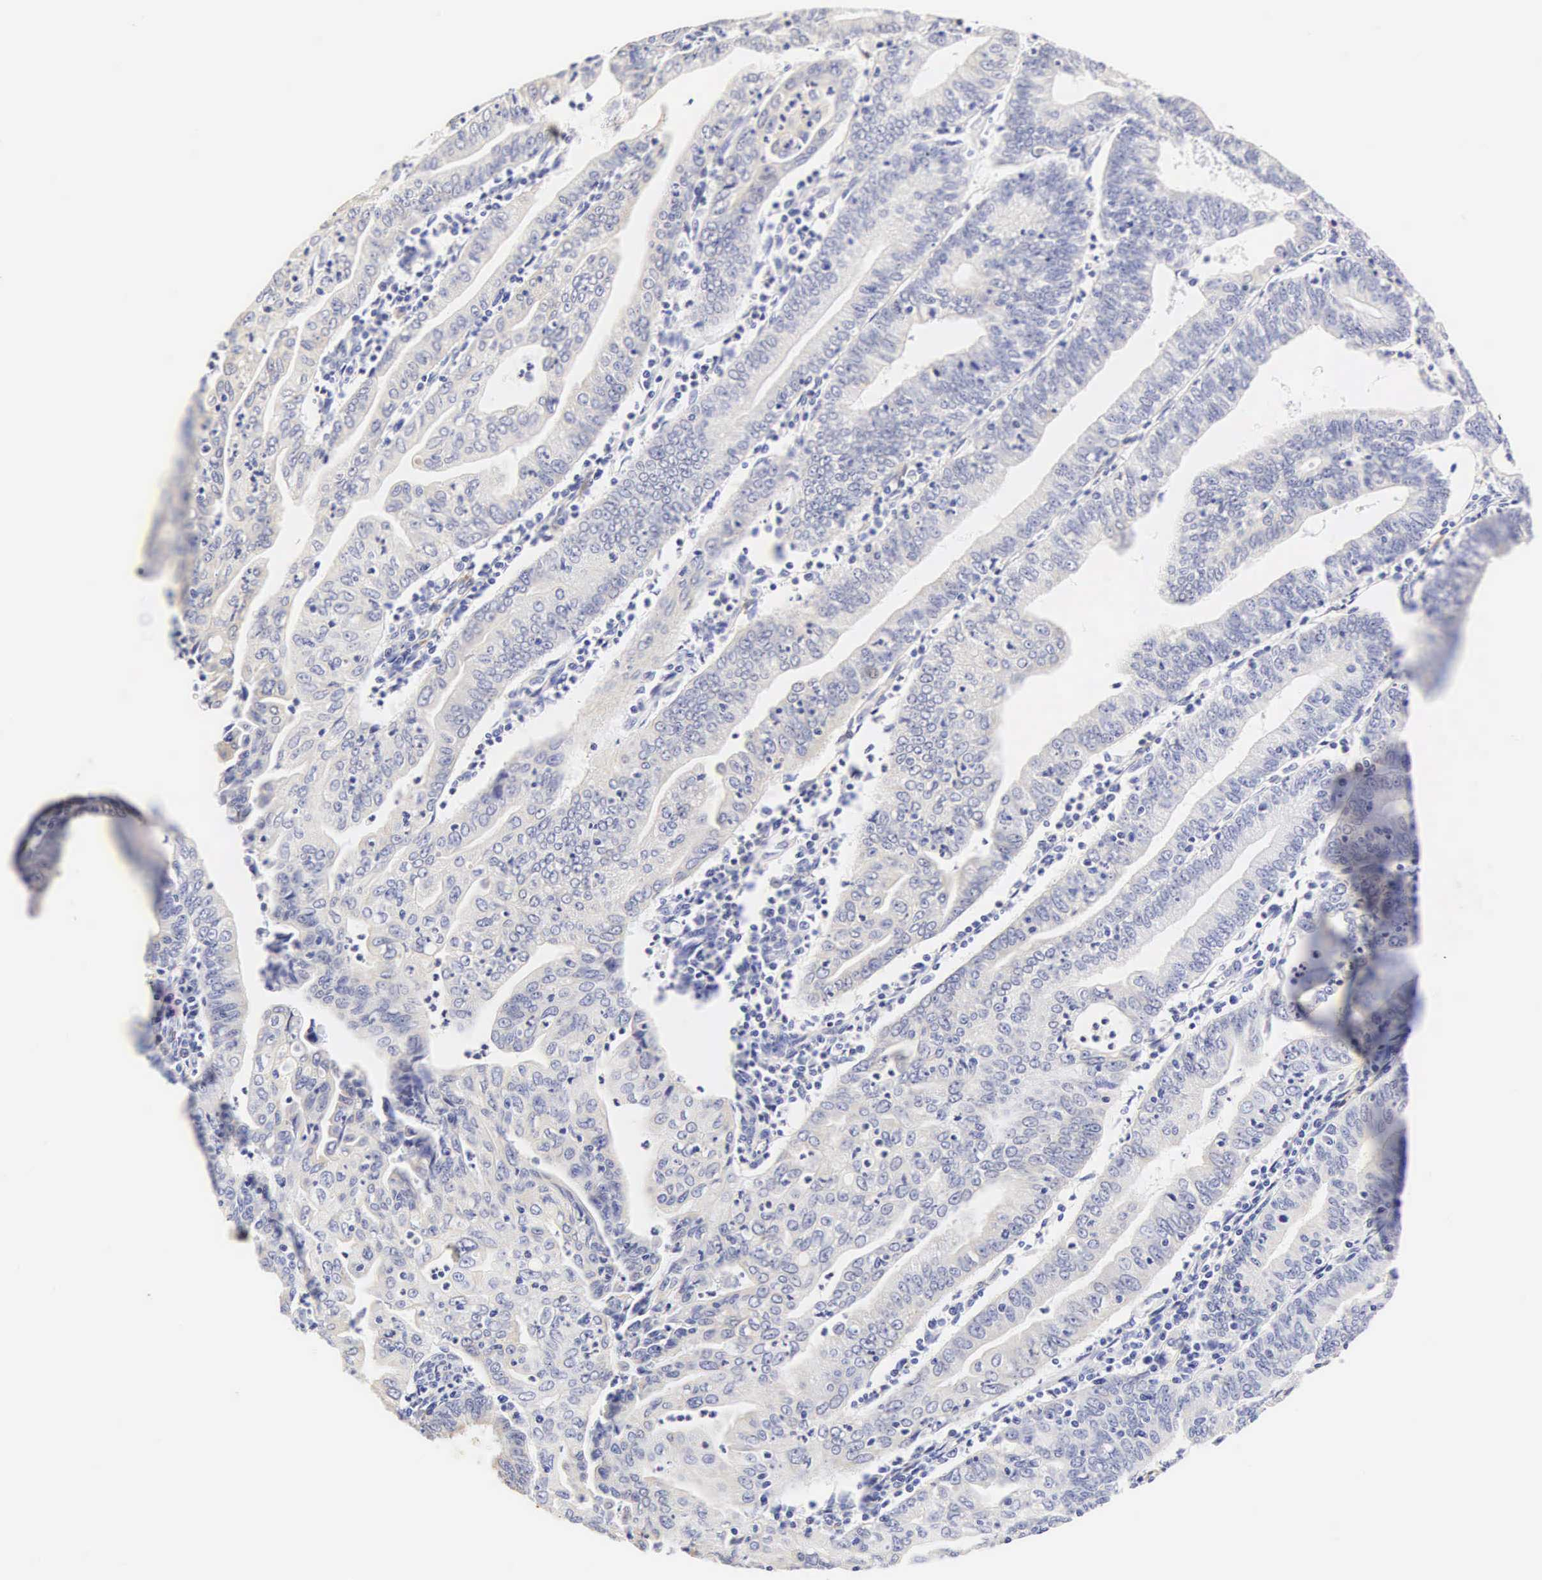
{"staining": {"intensity": "negative", "quantity": "none", "location": "none"}, "tissue": "endometrial cancer", "cell_type": "Tumor cells", "image_type": "cancer", "snomed": [{"axis": "morphology", "description": "Adenocarcinoma, NOS"}, {"axis": "topography", "description": "Endometrium"}], "caption": "Tumor cells are negative for brown protein staining in endometrial adenocarcinoma.", "gene": "CNN1", "patient": {"sex": "female", "age": 60}}